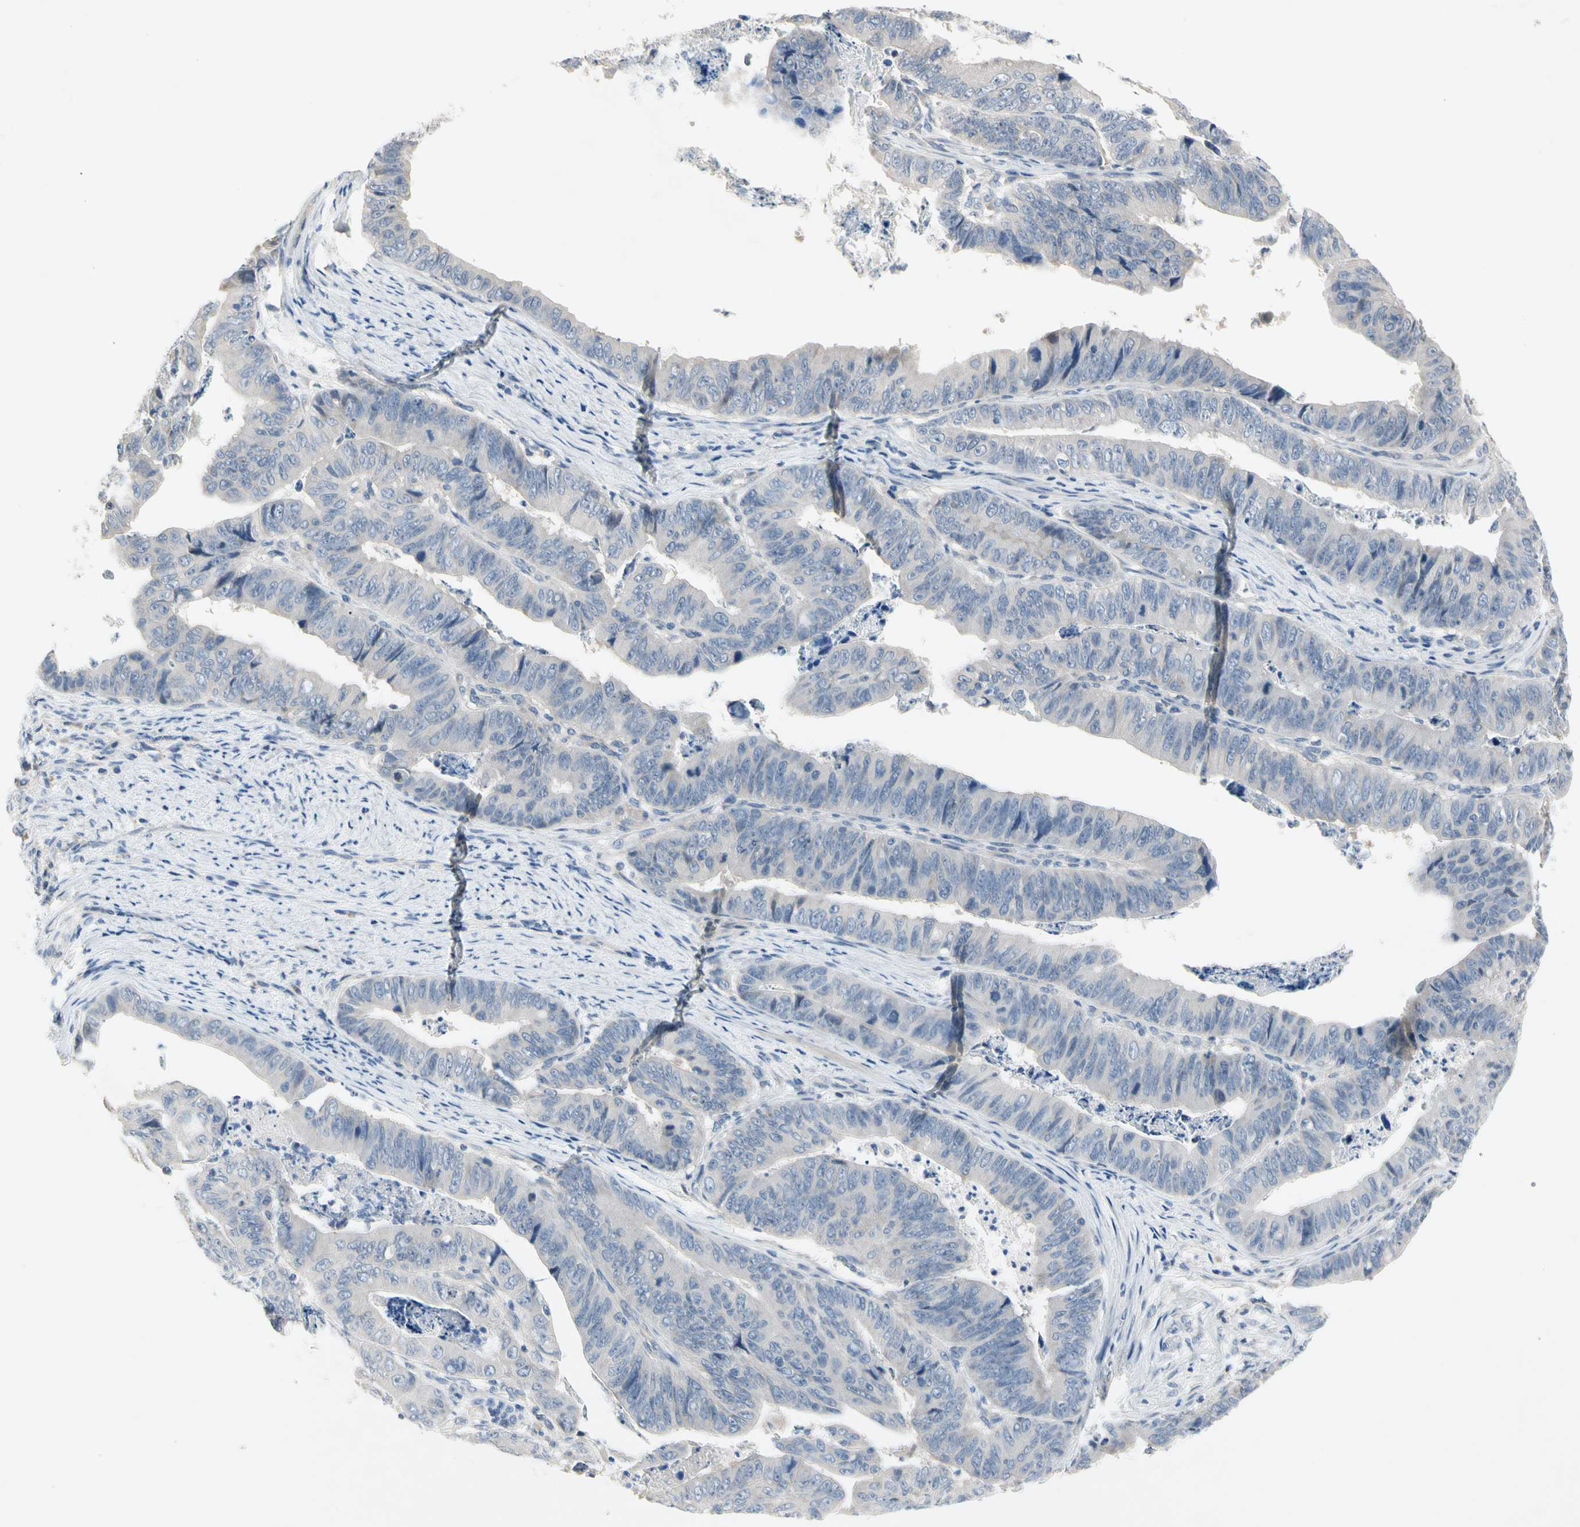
{"staining": {"intensity": "negative", "quantity": "none", "location": "none"}, "tissue": "stomach cancer", "cell_type": "Tumor cells", "image_type": "cancer", "snomed": [{"axis": "morphology", "description": "Adenocarcinoma, NOS"}, {"axis": "topography", "description": "Stomach, lower"}], "caption": "Tumor cells show no significant protein expression in stomach adenocarcinoma. (DAB IHC with hematoxylin counter stain).", "gene": "GAS6", "patient": {"sex": "male", "age": 77}}